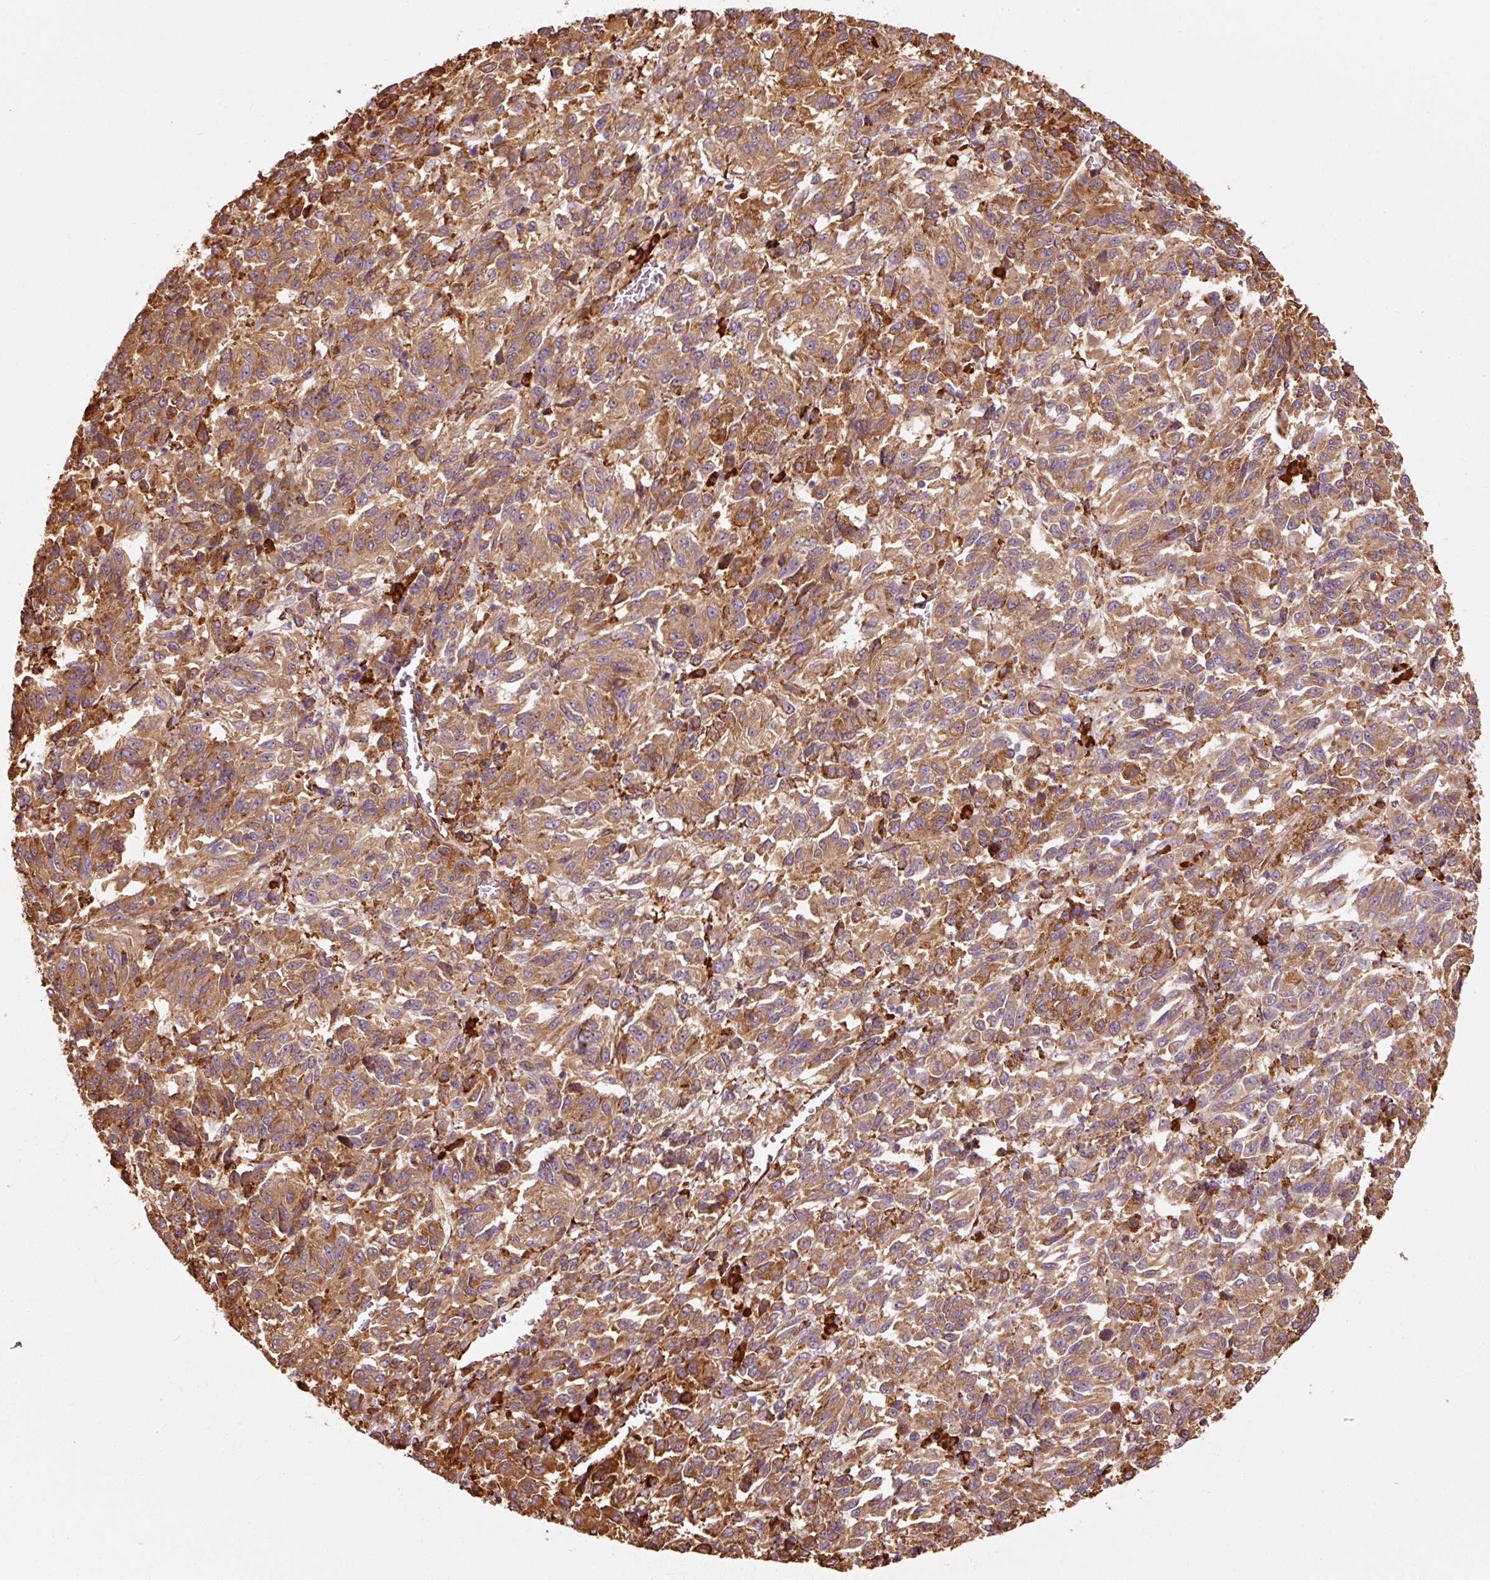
{"staining": {"intensity": "moderate", "quantity": ">75%", "location": "cytoplasmic/membranous"}, "tissue": "melanoma", "cell_type": "Tumor cells", "image_type": "cancer", "snomed": [{"axis": "morphology", "description": "Malignant melanoma, Metastatic site"}, {"axis": "topography", "description": "Lung"}], "caption": "The immunohistochemical stain labels moderate cytoplasmic/membranous expression in tumor cells of melanoma tissue. The protein of interest is shown in brown color, while the nuclei are stained blue.", "gene": "KLC1", "patient": {"sex": "male", "age": 64}}